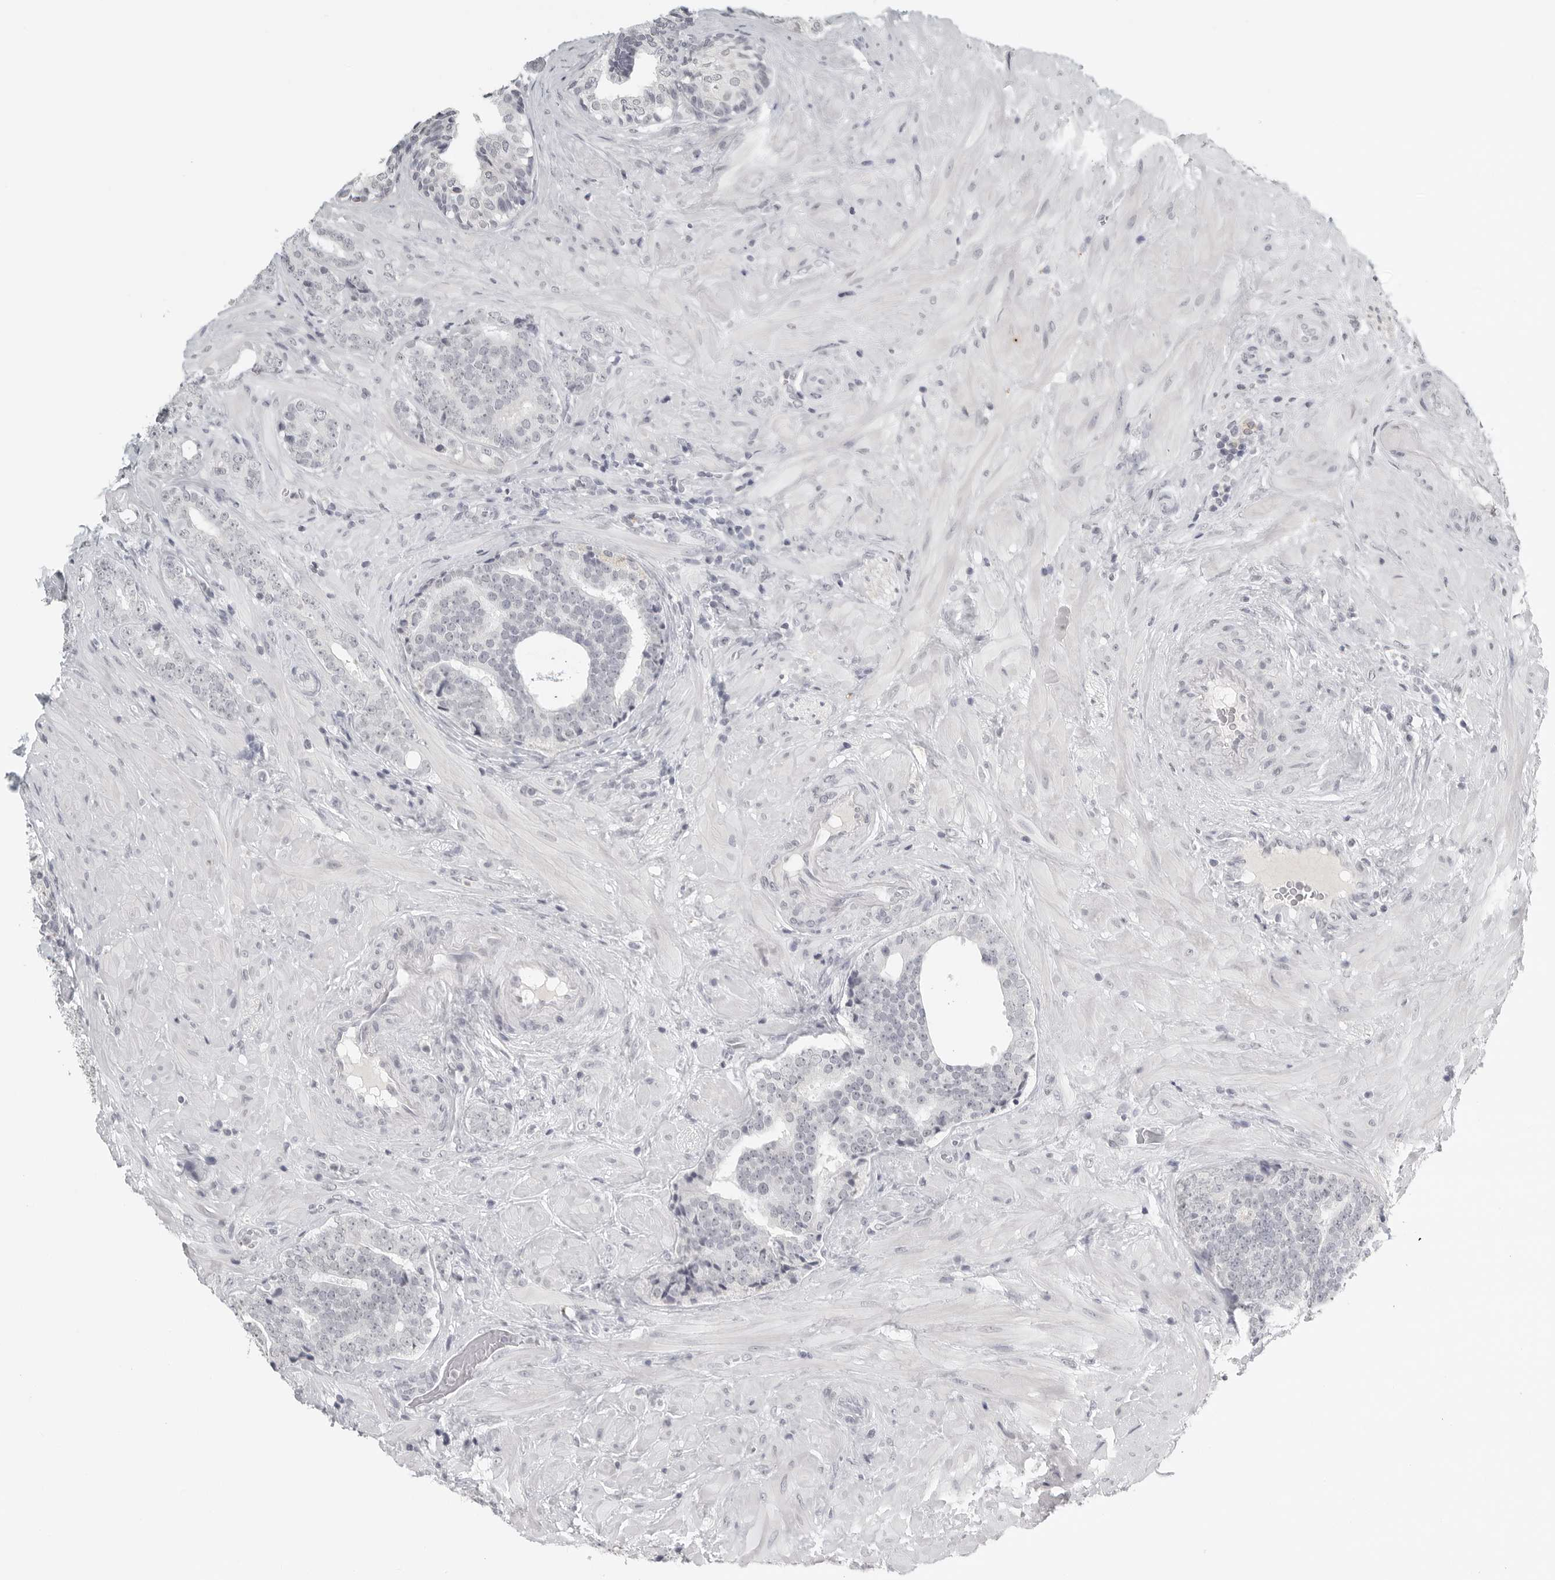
{"staining": {"intensity": "negative", "quantity": "none", "location": "none"}, "tissue": "prostate cancer", "cell_type": "Tumor cells", "image_type": "cancer", "snomed": [{"axis": "morphology", "description": "Adenocarcinoma, High grade"}, {"axis": "topography", "description": "Prostate"}], "caption": "Histopathology image shows no significant protein expression in tumor cells of prostate high-grade adenocarcinoma.", "gene": "BPIFA1", "patient": {"sex": "male", "age": 56}}